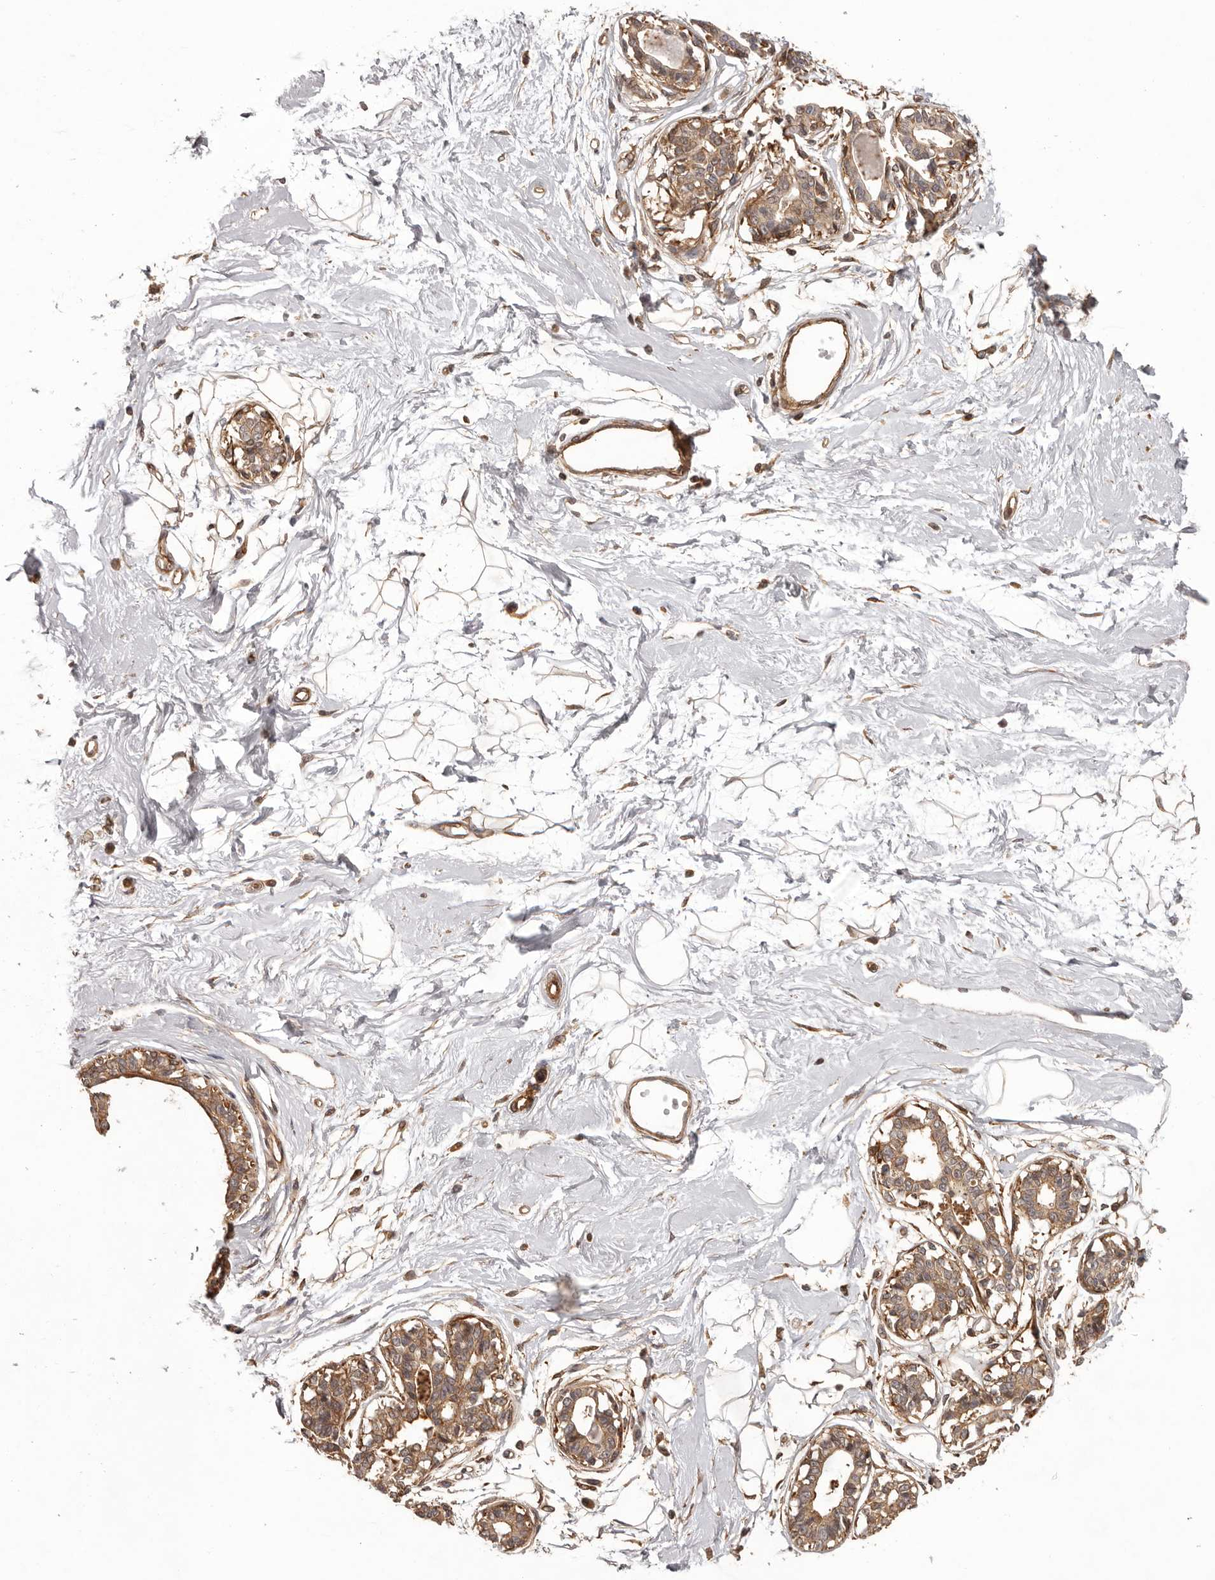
{"staining": {"intensity": "weak", "quantity": ">75%", "location": "cytoplasmic/membranous"}, "tissue": "breast", "cell_type": "Adipocytes", "image_type": "normal", "snomed": [{"axis": "morphology", "description": "Normal tissue, NOS"}, {"axis": "topography", "description": "Breast"}], "caption": "IHC micrograph of normal breast: human breast stained using immunohistochemistry demonstrates low levels of weak protein expression localized specifically in the cytoplasmic/membranous of adipocytes, appearing as a cytoplasmic/membranous brown color.", "gene": "NFKBIA", "patient": {"sex": "female", "age": 45}}